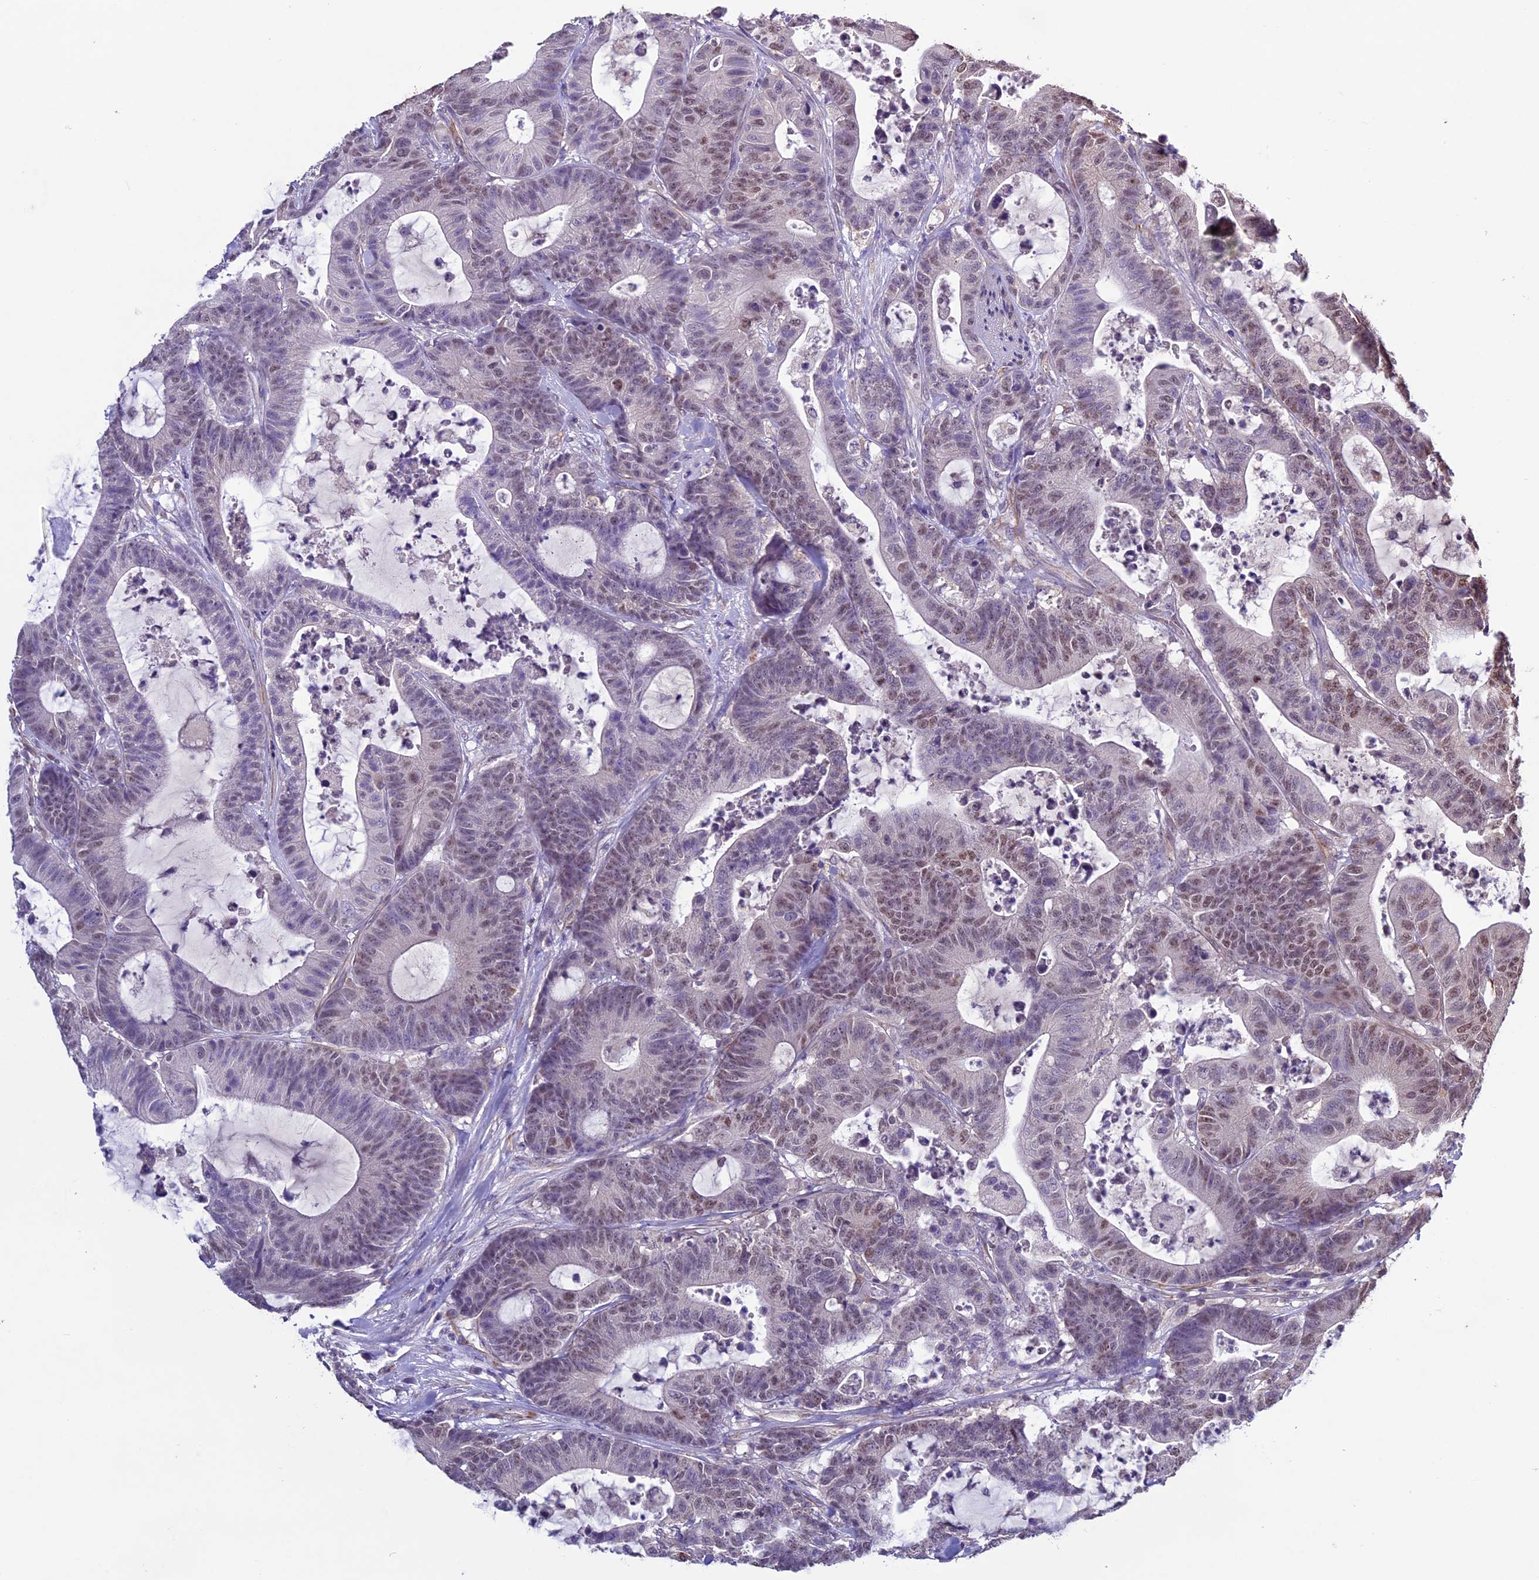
{"staining": {"intensity": "weak", "quantity": "25%-75%", "location": "nuclear"}, "tissue": "colorectal cancer", "cell_type": "Tumor cells", "image_type": "cancer", "snomed": [{"axis": "morphology", "description": "Adenocarcinoma, NOS"}, {"axis": "topography", "description": "Colon"}], "caption": "Immunohistochemistry staining of colorectal cancer, which demonstrates low levels of weak nuclear positivity in approximately 25%-75% of tumor cells indicating weak nuclear protein expression. The staining was performed using DAB (brown) for protein detection and nuclei were counterstained in hematoxylin (blue).", "gene": "C3orf70", "patient": {"sex": "female", "age": 84}}